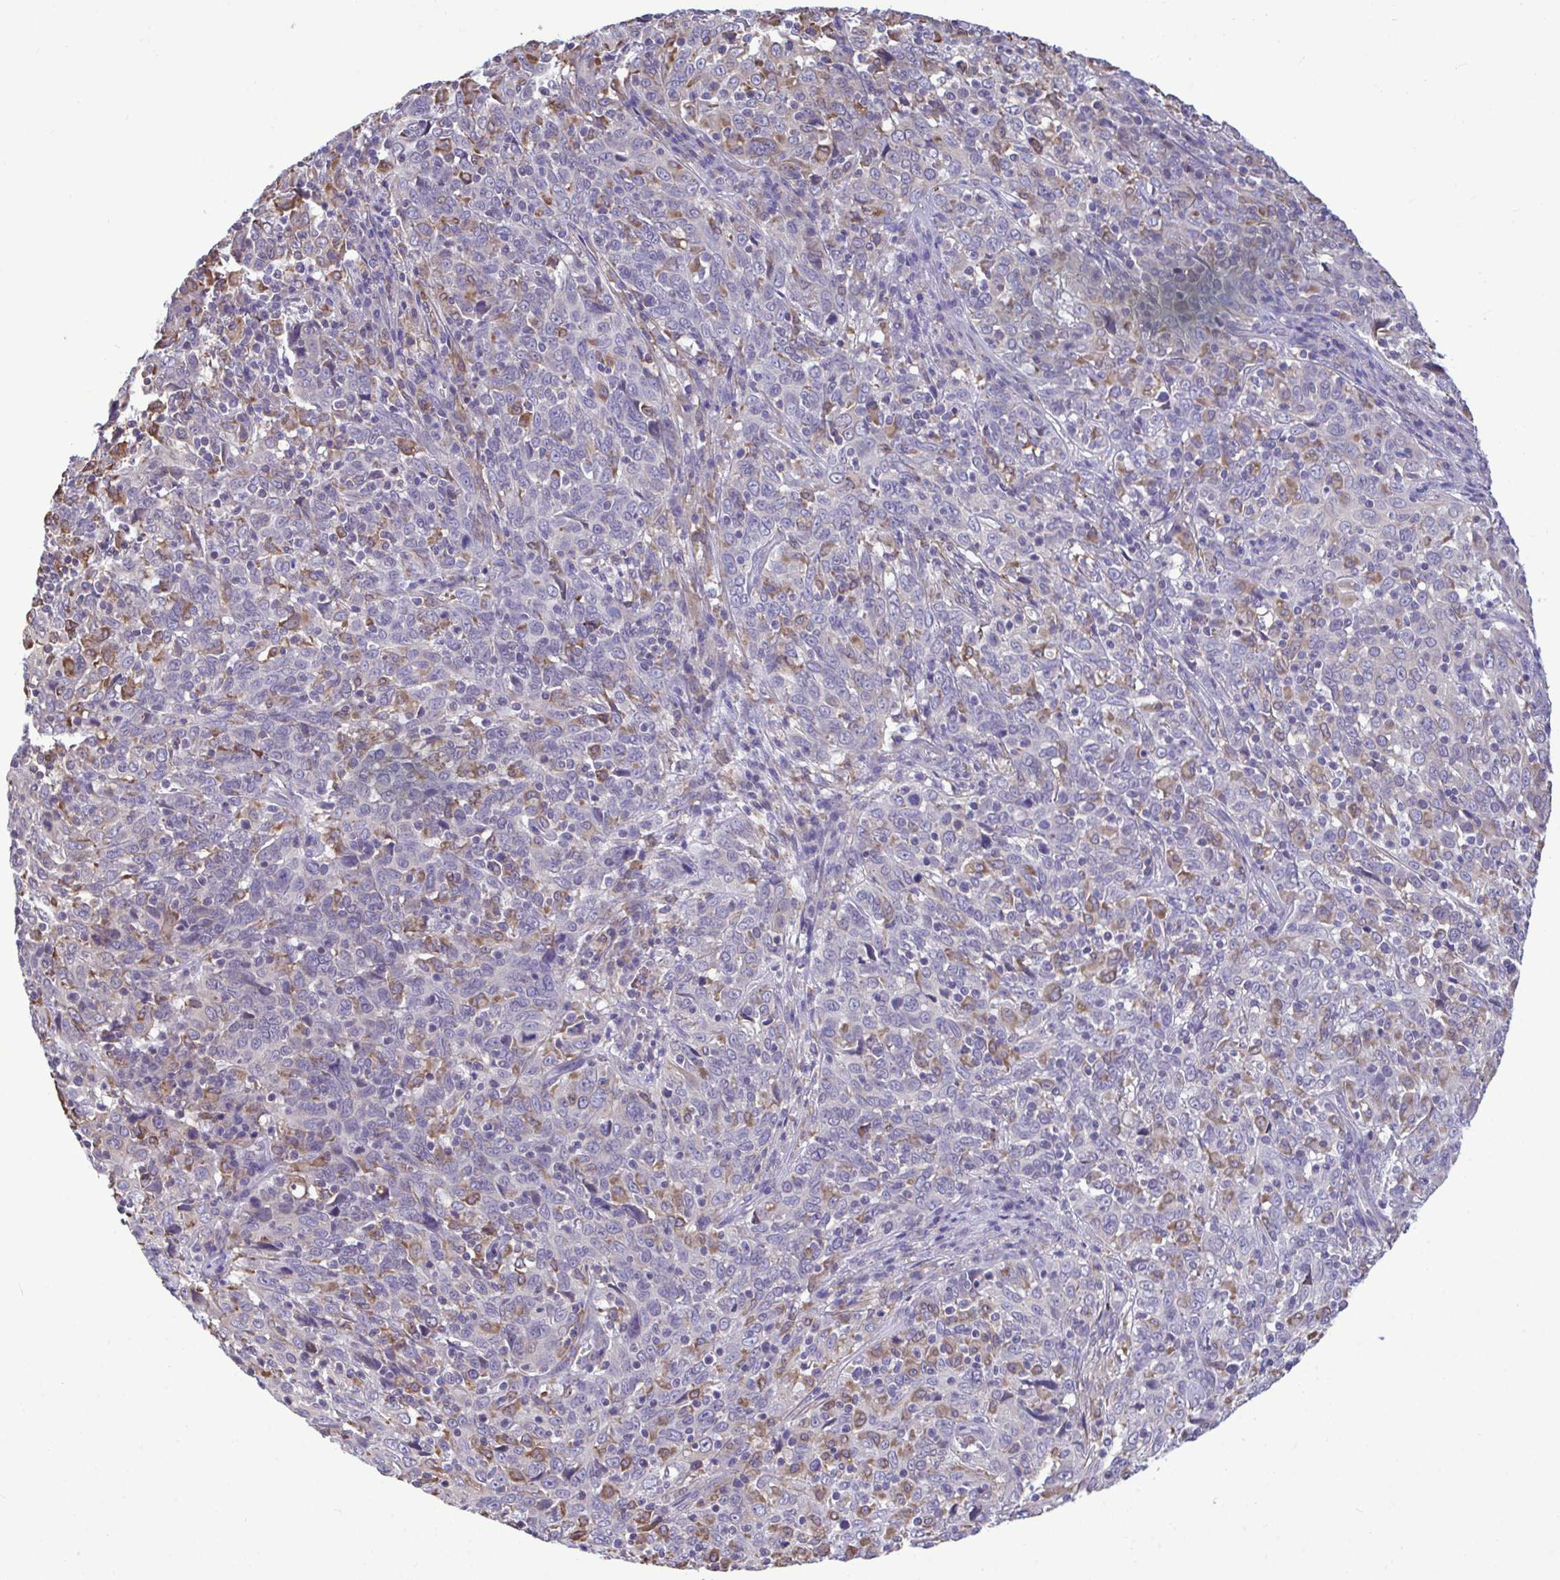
{"staining": {"intensity": "weak", "quantity": "<25%", "location": "cytoplasmic/membranous"}, "tissue": "cervical cancer", "cell_type": "Tumor cells", "image_type": "cancer", "snomed": [{"axis": "morphology", "description": "Squamous cell carcinoma, NOS"}, {"axis": "topography", "description": "Cervix"}], "caption": "Immunohistochemical staining of cervical cancer demonstrates no significant expression in tumor cells.", "gene": "PIGK", "patient": {"sex": "female", "age": 46}}